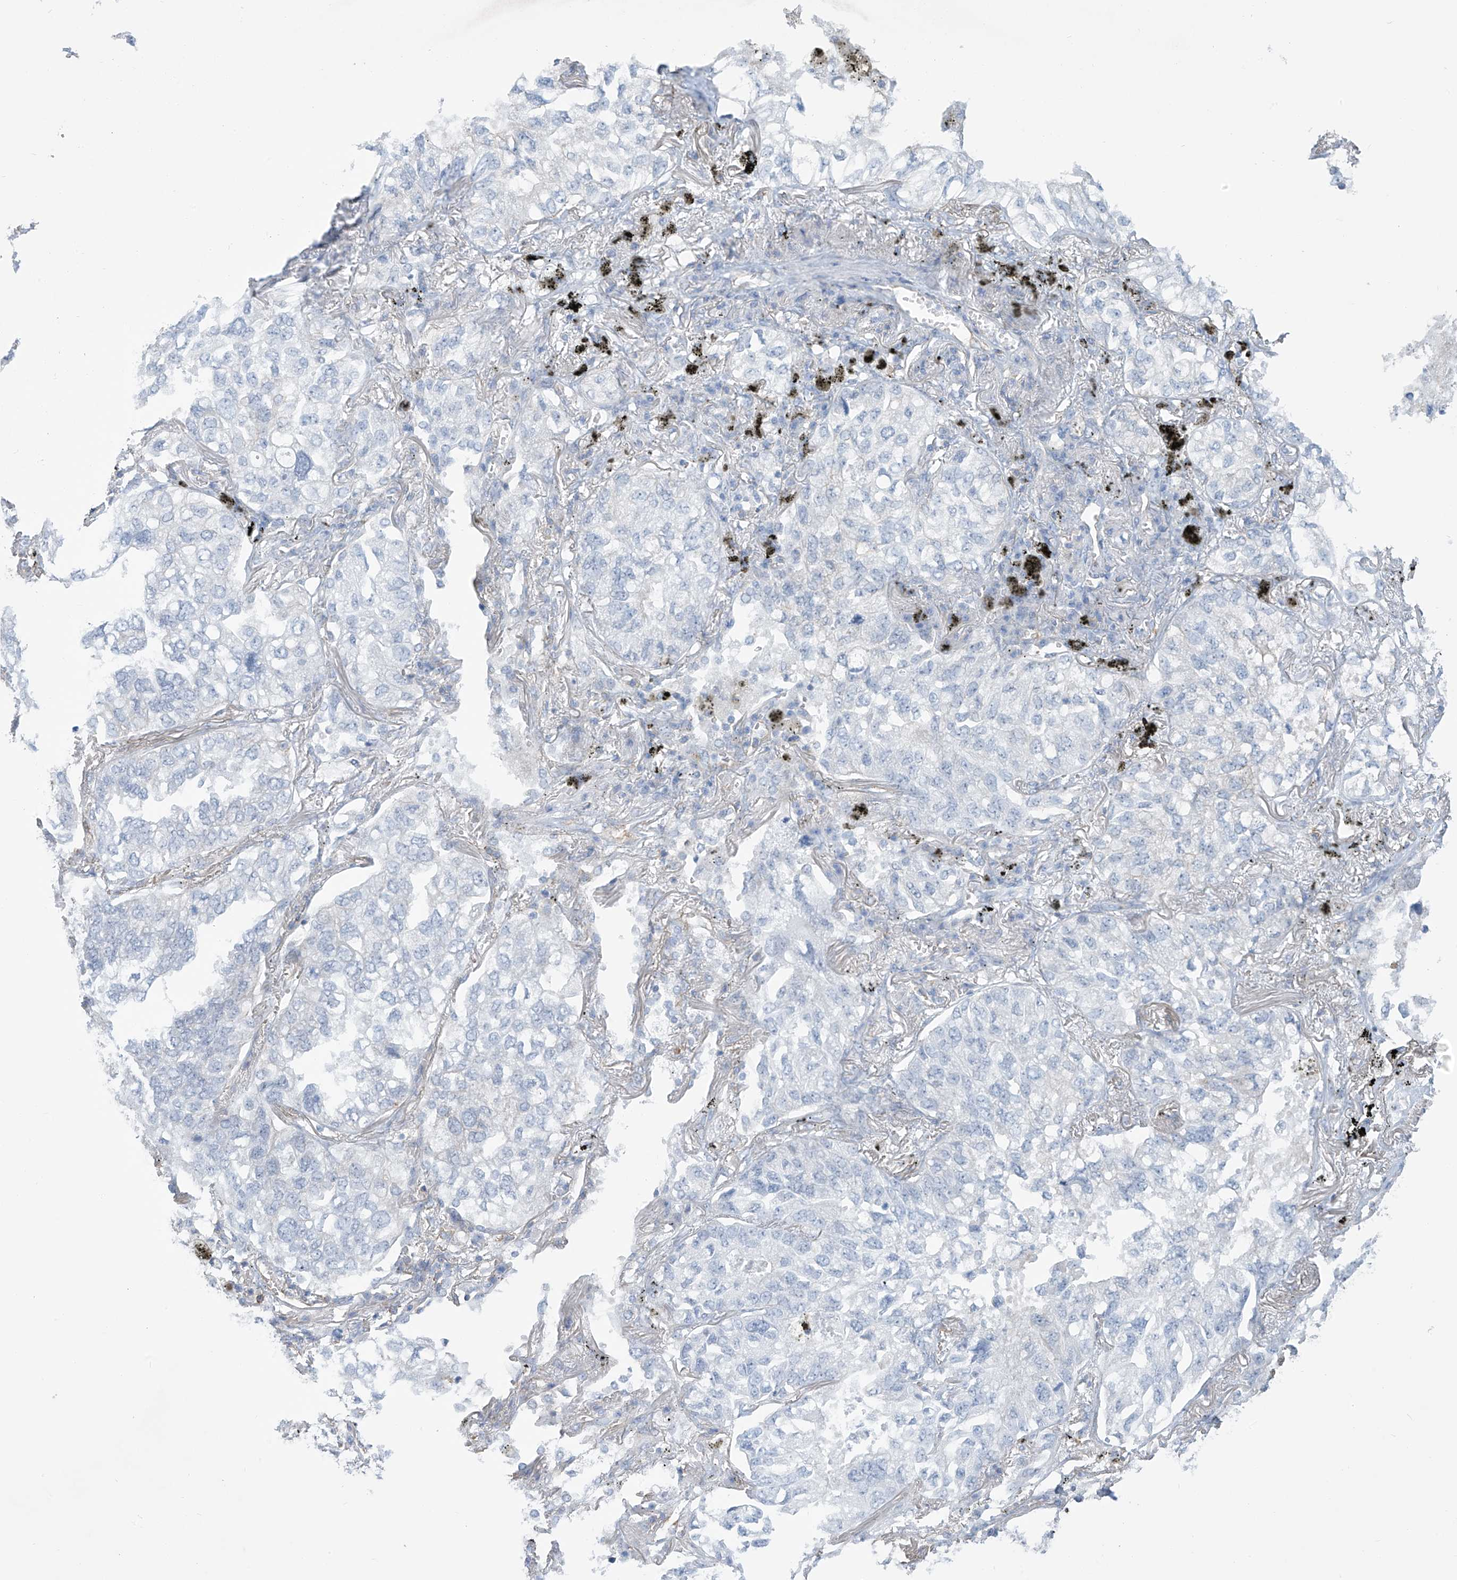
{"staining": {"intensity": "negative", "quantity": "none", "location": "none"}, "tissue": "lung cancer", "cell_type": "Tumor cells", "image_type": "cancer", "snomed": [{"axis": "morphology", "description": "Adenocarcinoma, NOS"}, {"axis": "topography", "description": "Lung"}], "caption": "Tumor cells are negative for protein expression in human lung cancer.", "gene": "ZNF846", "patient": {"sex": "male", "age": 65}}